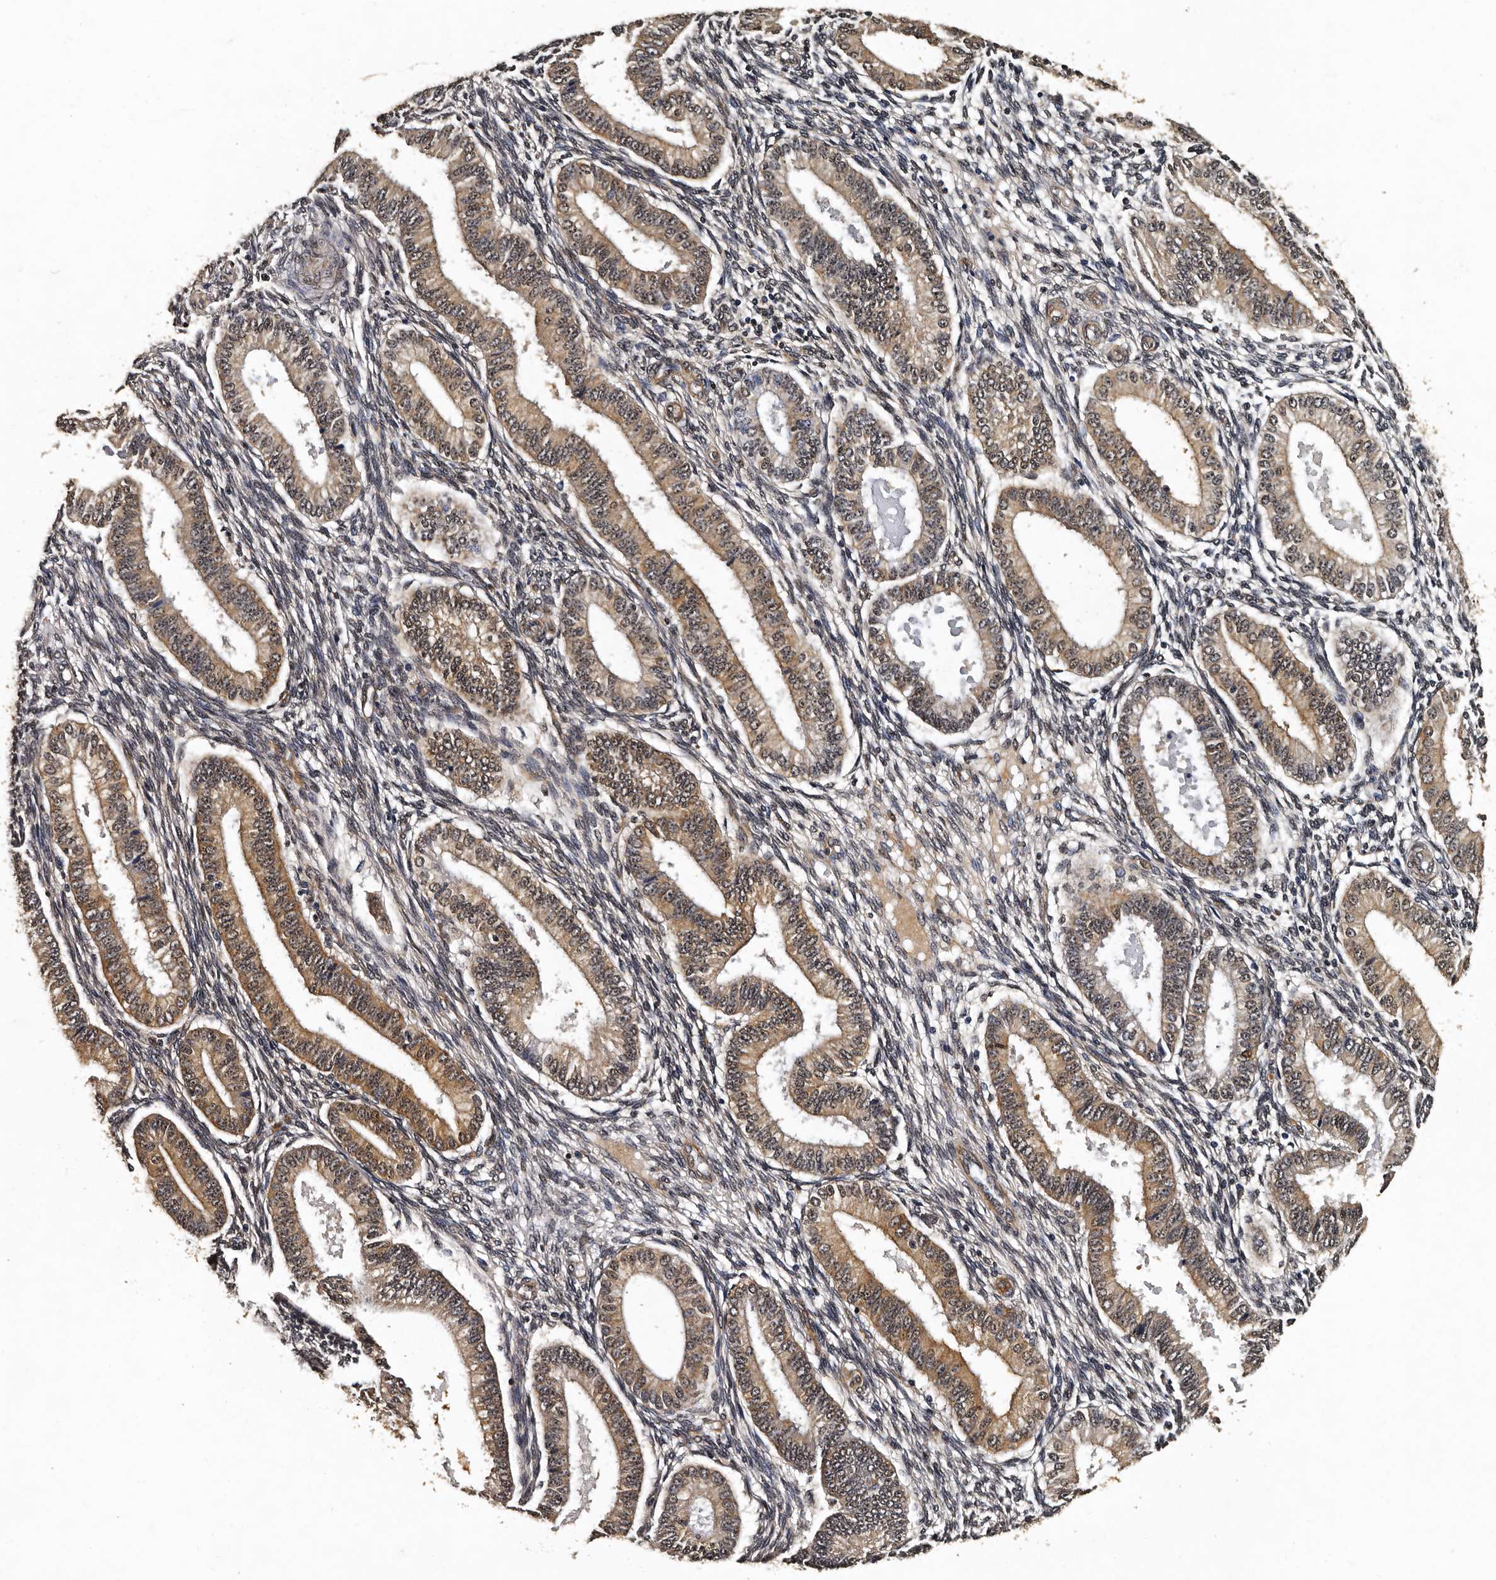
{"staining": {"intensity": "weak", "quantity": "25%-75%", "location": "cytoplasmic/membranous"}, "tissue": "endometrium", "cell_type": "Cells in endometrial stroma", "image_type": "normal", "snomed": [{"axis": "morphology", "description": "Normal tissue, NOS"}, {"axis": "topography", "description": "Endometrium"}], "caption": "Endometrium stained for a protein demonstrates weak cytoplasmic/membranous positivity in cells in endometrial stroma. (IHC, brightfield microscopy, high magnification).", "gene": "CPNE3", "patient": {"sex": "female", "age": 39}}